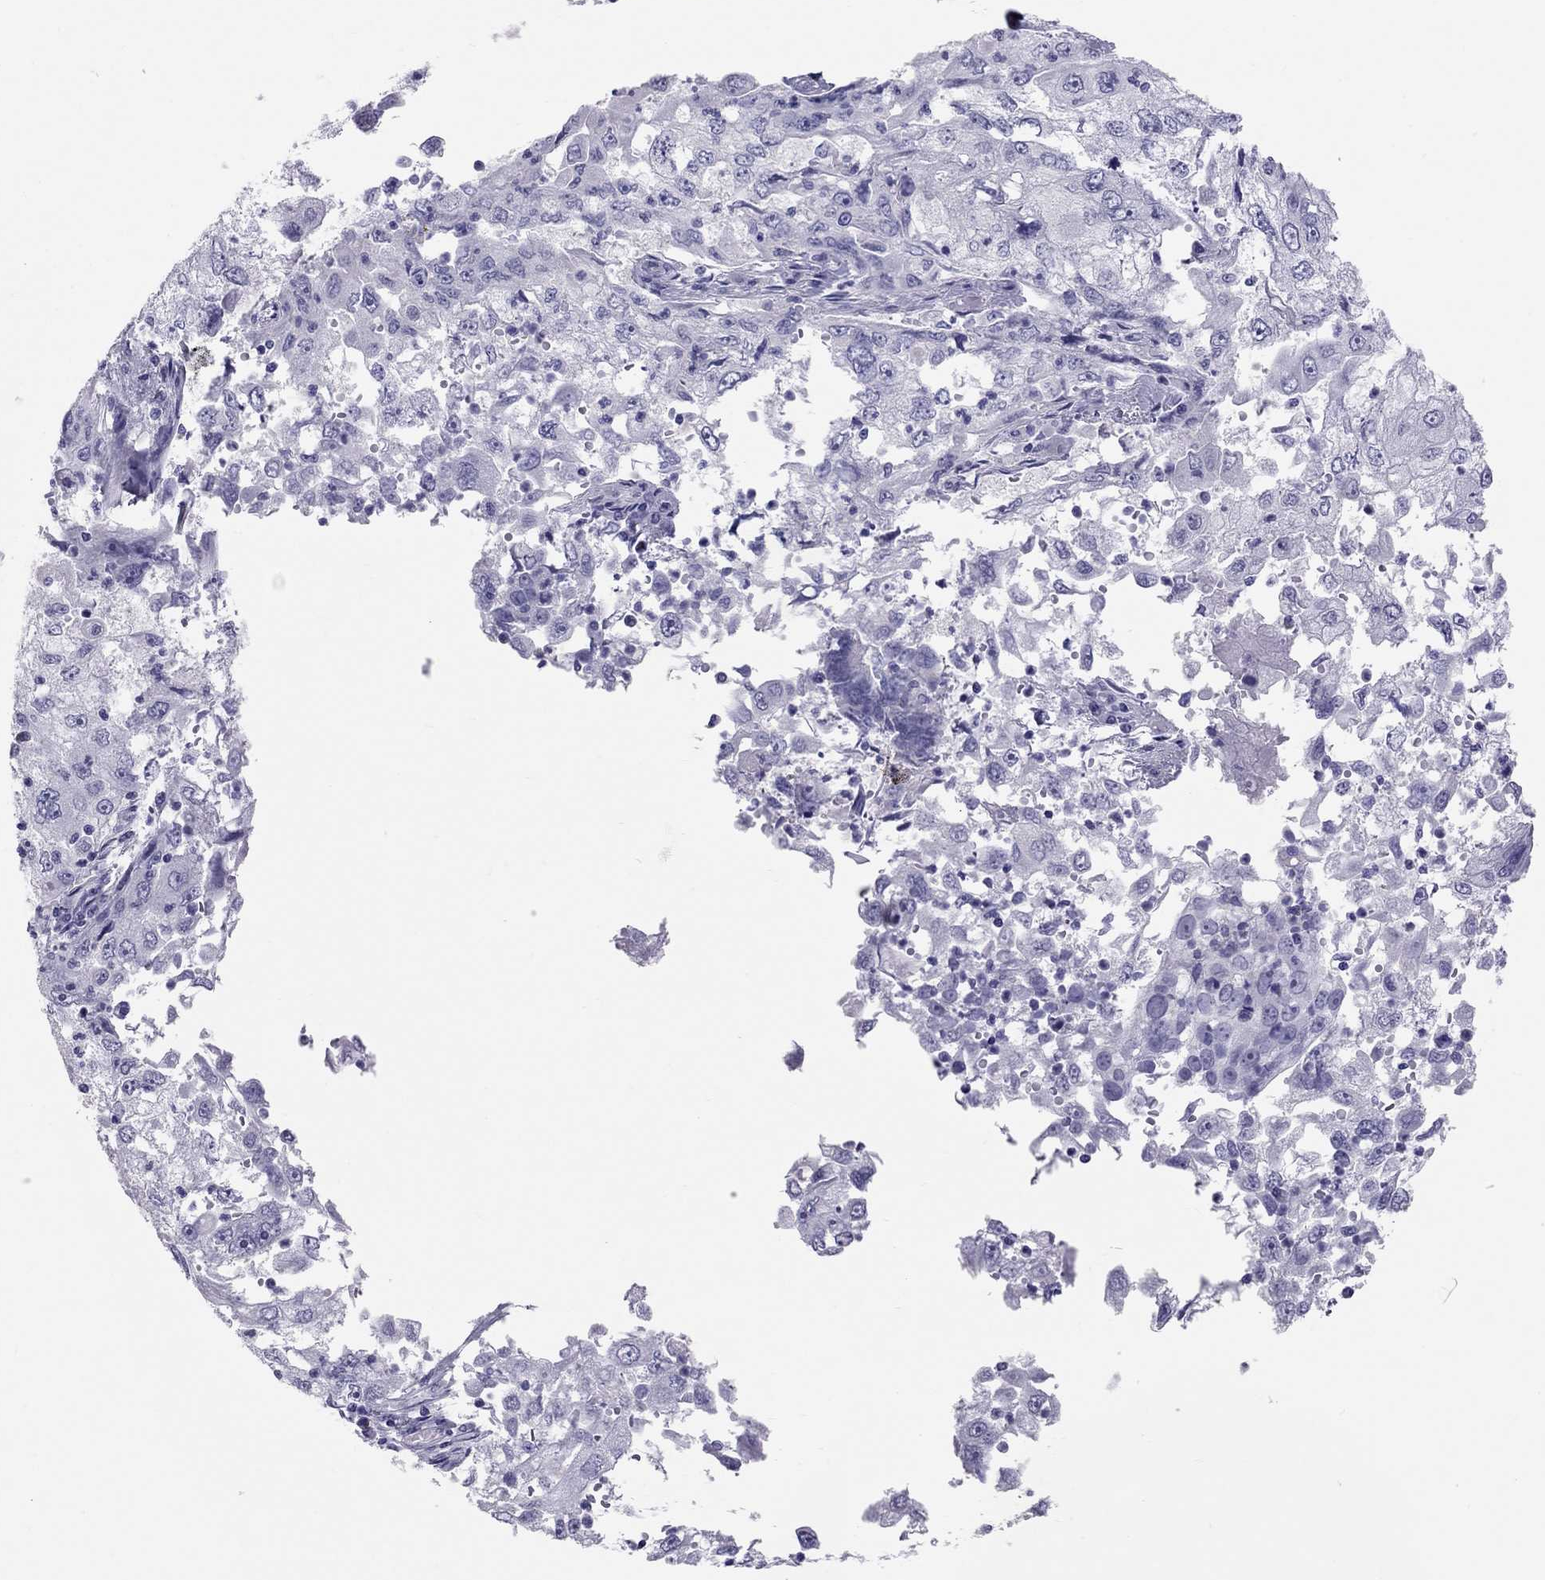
{"staining": {"intensity": "negative", "quantity": "none", "location": "none"}, "tissue": "cervical cancer", "cell_type": "Tumor cells", "image_type": "cancer", "snomed": [{"axis": "morphology", "description": "Squamous cell carcinoma, NOS"}, {"axis": "topography", "description": "Cervix"}], "caption": "Immunohistochemistry histopathology image of cervical squamous cell carcinoma stained for a protein (brown), which reveals no staining in tumor cells.", "gene": "PSMB11", "patient": {"sex": "female", "age": 36}}